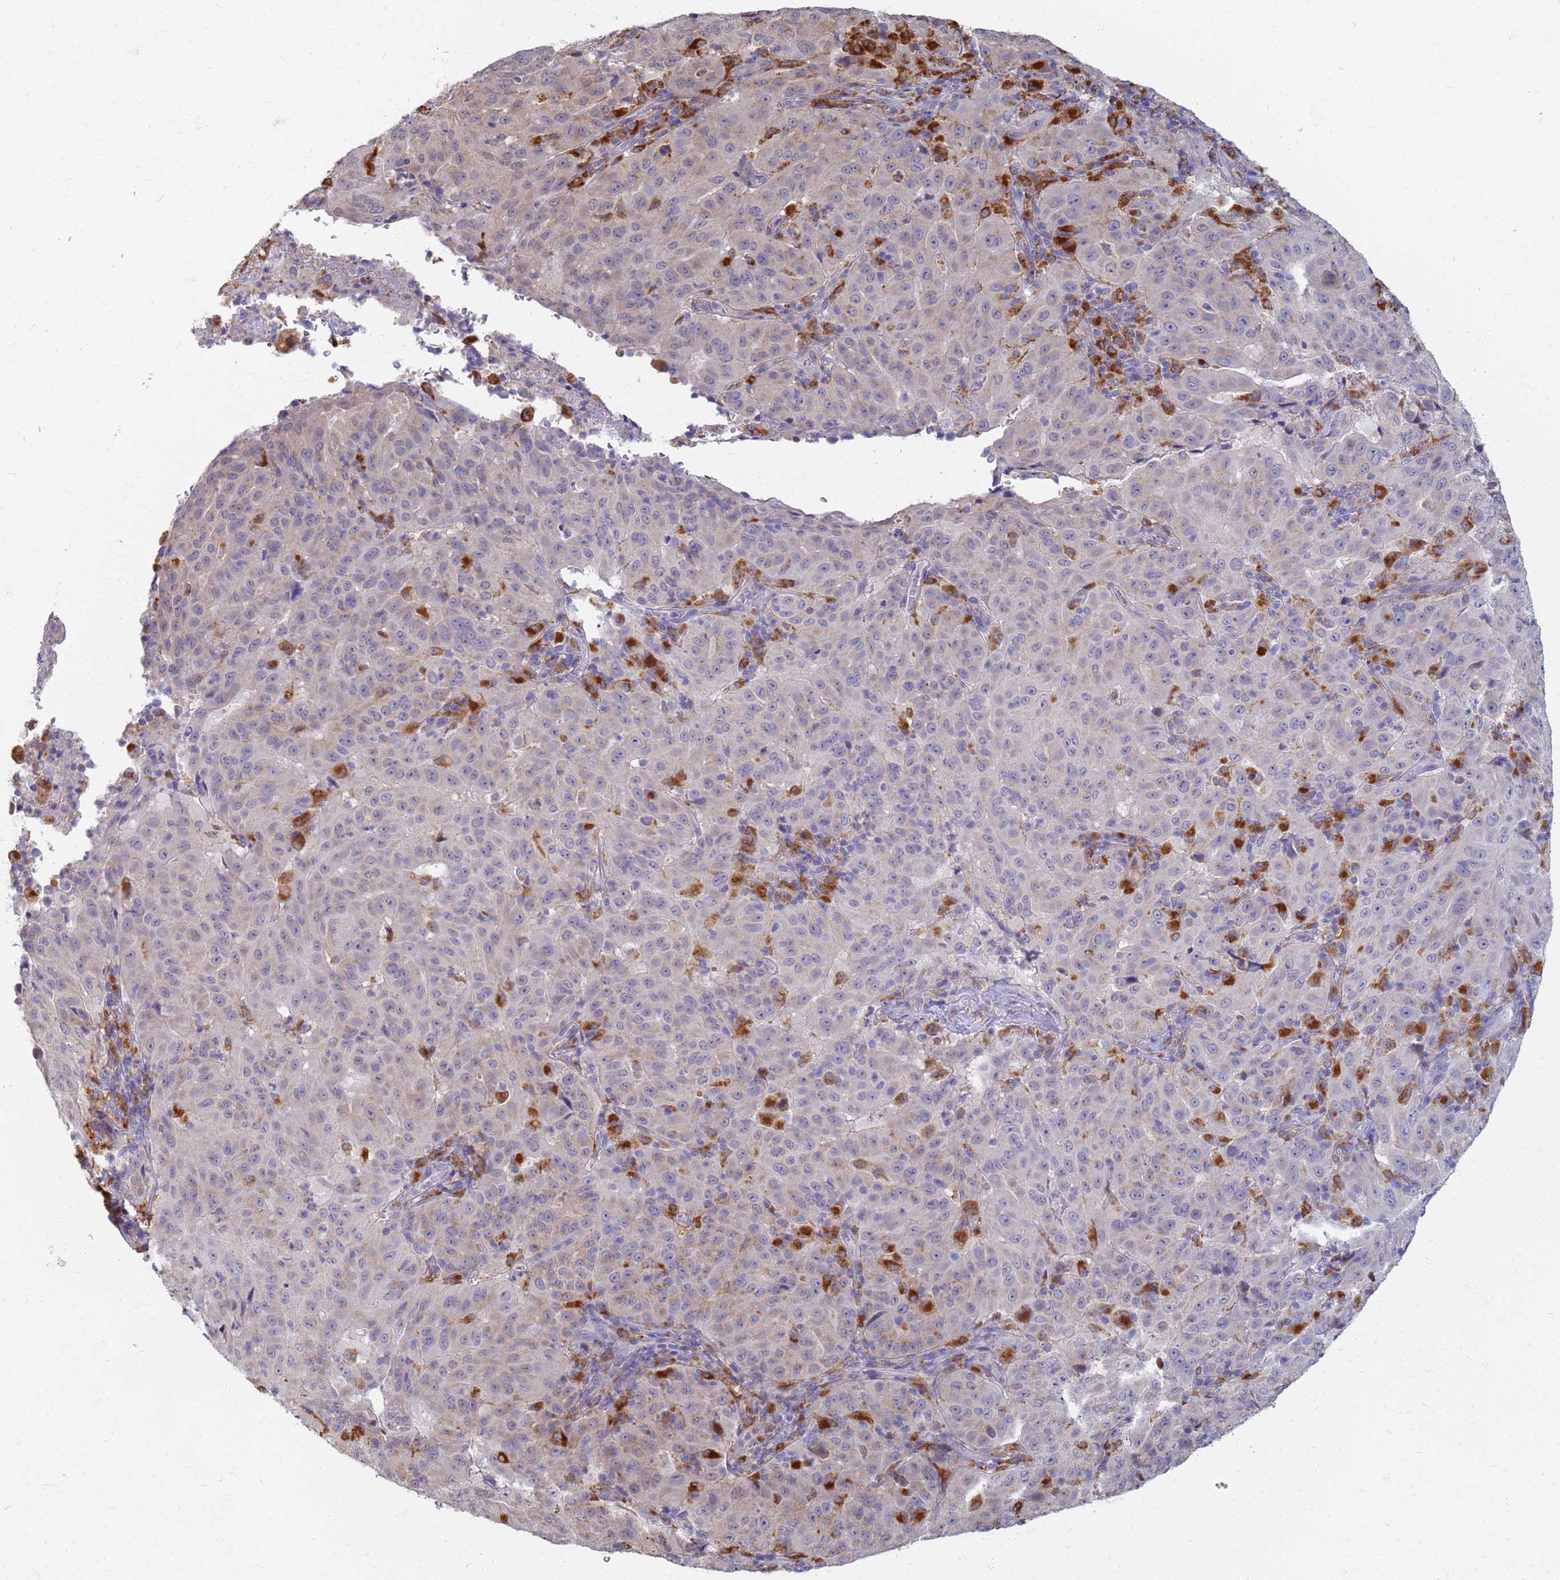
{"staining": {"intensity": "negative", "quantity": "none", "location": "none"}, "tissue": "pancreatic cancer", "cell_type": "Tumor cells", "image_type": "cancer", "snomed": [{"axis": "morphology", "description": "Adenocarcinoma, NOS"}, {"axis": "topography", "description": "Pancreas"}], "caption": "High magnification brightfield microscopy of pancreatic cancer (adenocarcinoma) stained with DAB (3,3'-diaminobenzidine) (brown) and counterstained with hematoxylin (blue): tumor cells show no significant staining. Nuclei are stained in blue.", "gene": "ATP6V1E1", "patient": {"sex": "male", "age": 63}}